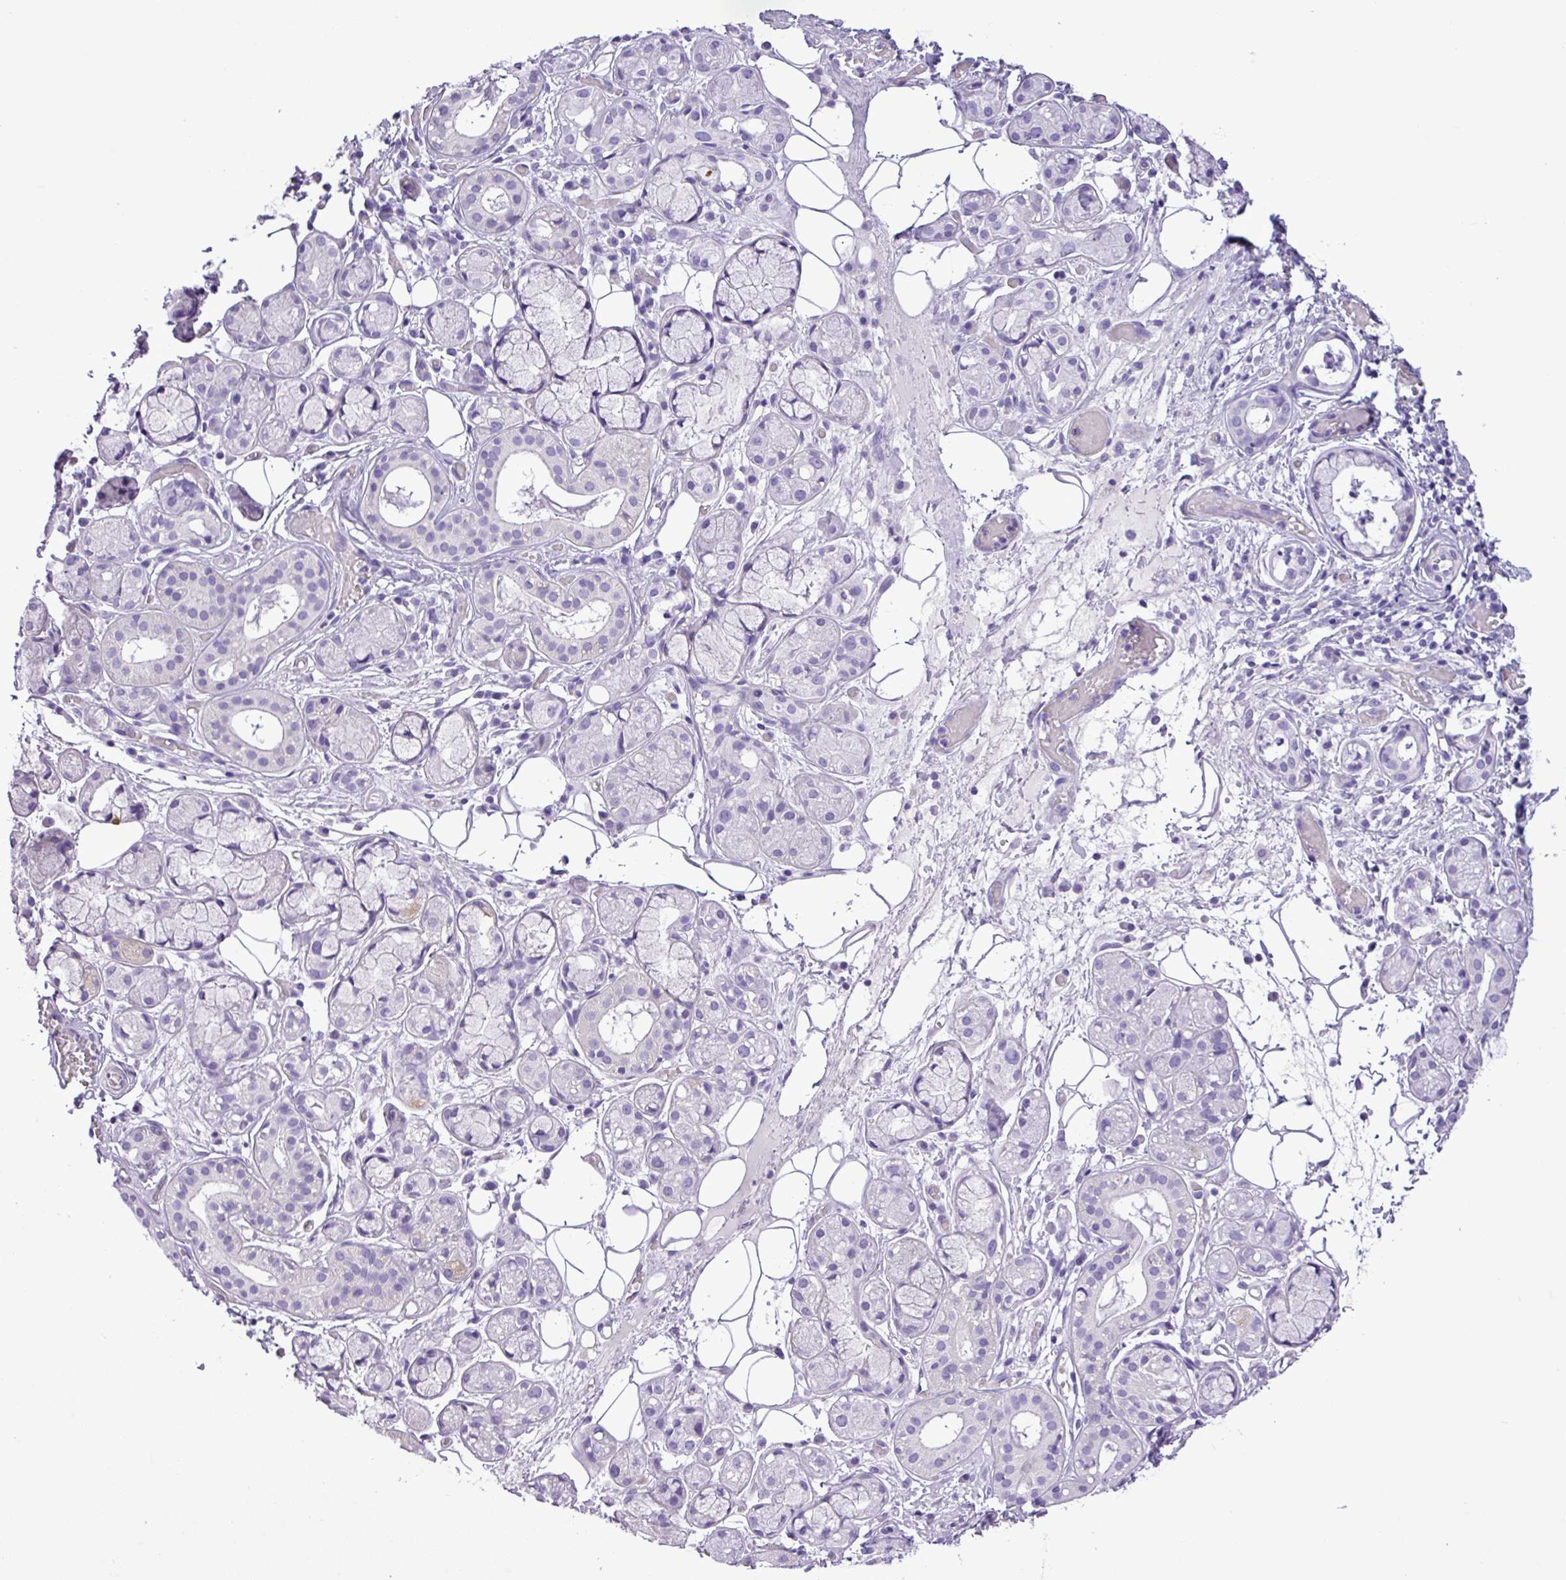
{"staining": {"intensity": "moderate", "quantity": "<25%", "location": "cytoplasmic/membranous"}, "tissue": "salivary gland", "cell_type": "Glandular cells", "image_type": "normal", "snomed": [{"axis": "morphology", "description": "Normal tissue, NOS"}, {"axis": "topography", "description": "Salivary gland"}], "caption": "IHC (DAB (3,3'-diaminobenzidine)) staining of unremarkable salivary gland exhibits moderate cytoplasmic/membranous protein expression in about <25% of glandular cells.", "gene": "ZNF334", "patient": {"sex": "male", "age": 82}}